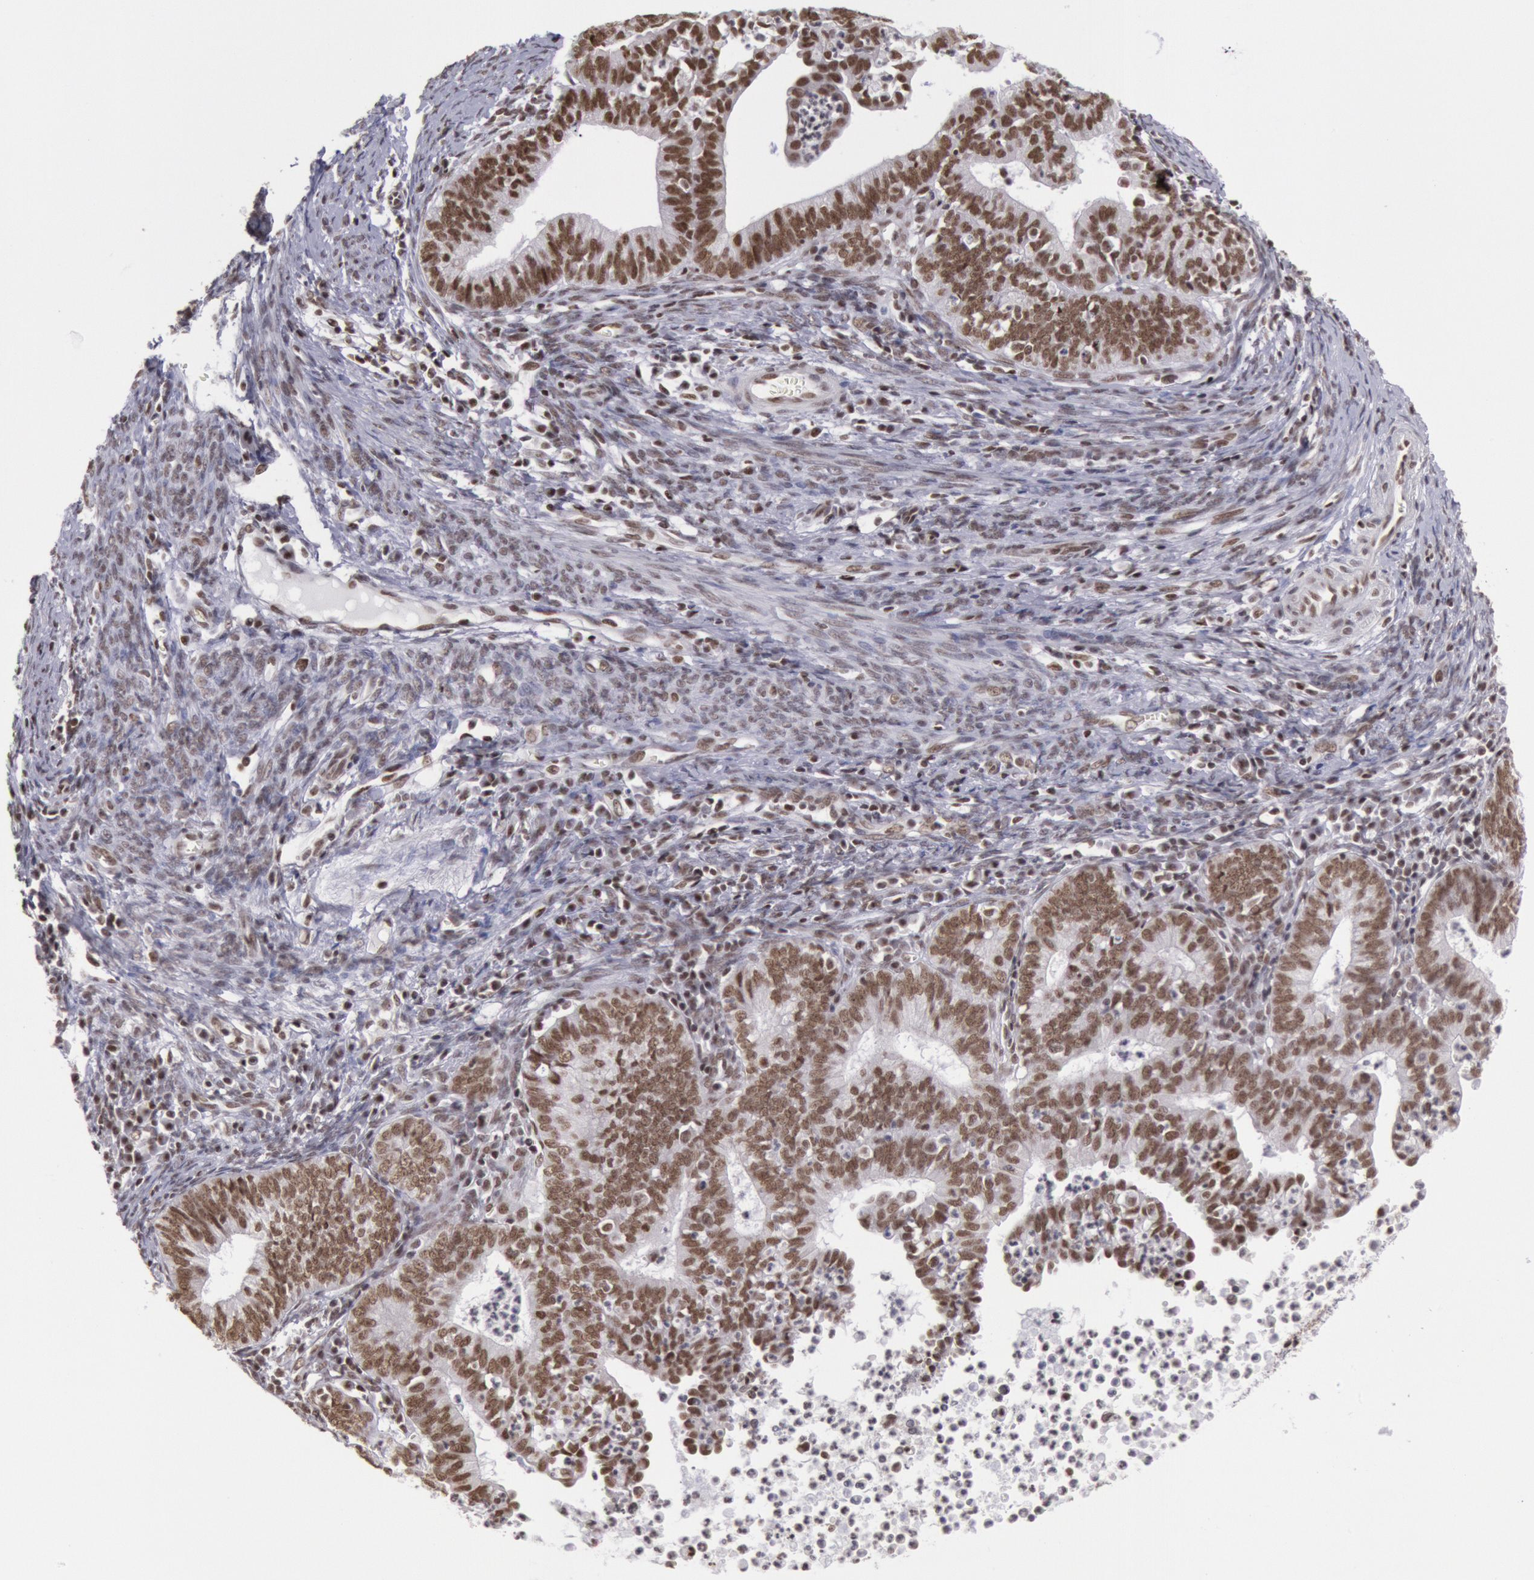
{"staining": {"intensity": "moderate", "quantity": ">75%", "location": "nuclear"}, "tissue": "endometrial cancer", "cell_type": "Tumor cells", "image_type": "cancer", "snomed": [{"axis": "morphology", "description": "Adenocarcinoma, NOS"}, {"axis": "topography", "description": "Endometrium"}], "caption": "Tumor cells show medium levels of moderate nuclear positivity in approximately >75% of cells in endometrial cancer.", "gene": "NKAP", "patient": {"sex": "female", "age": 66}}